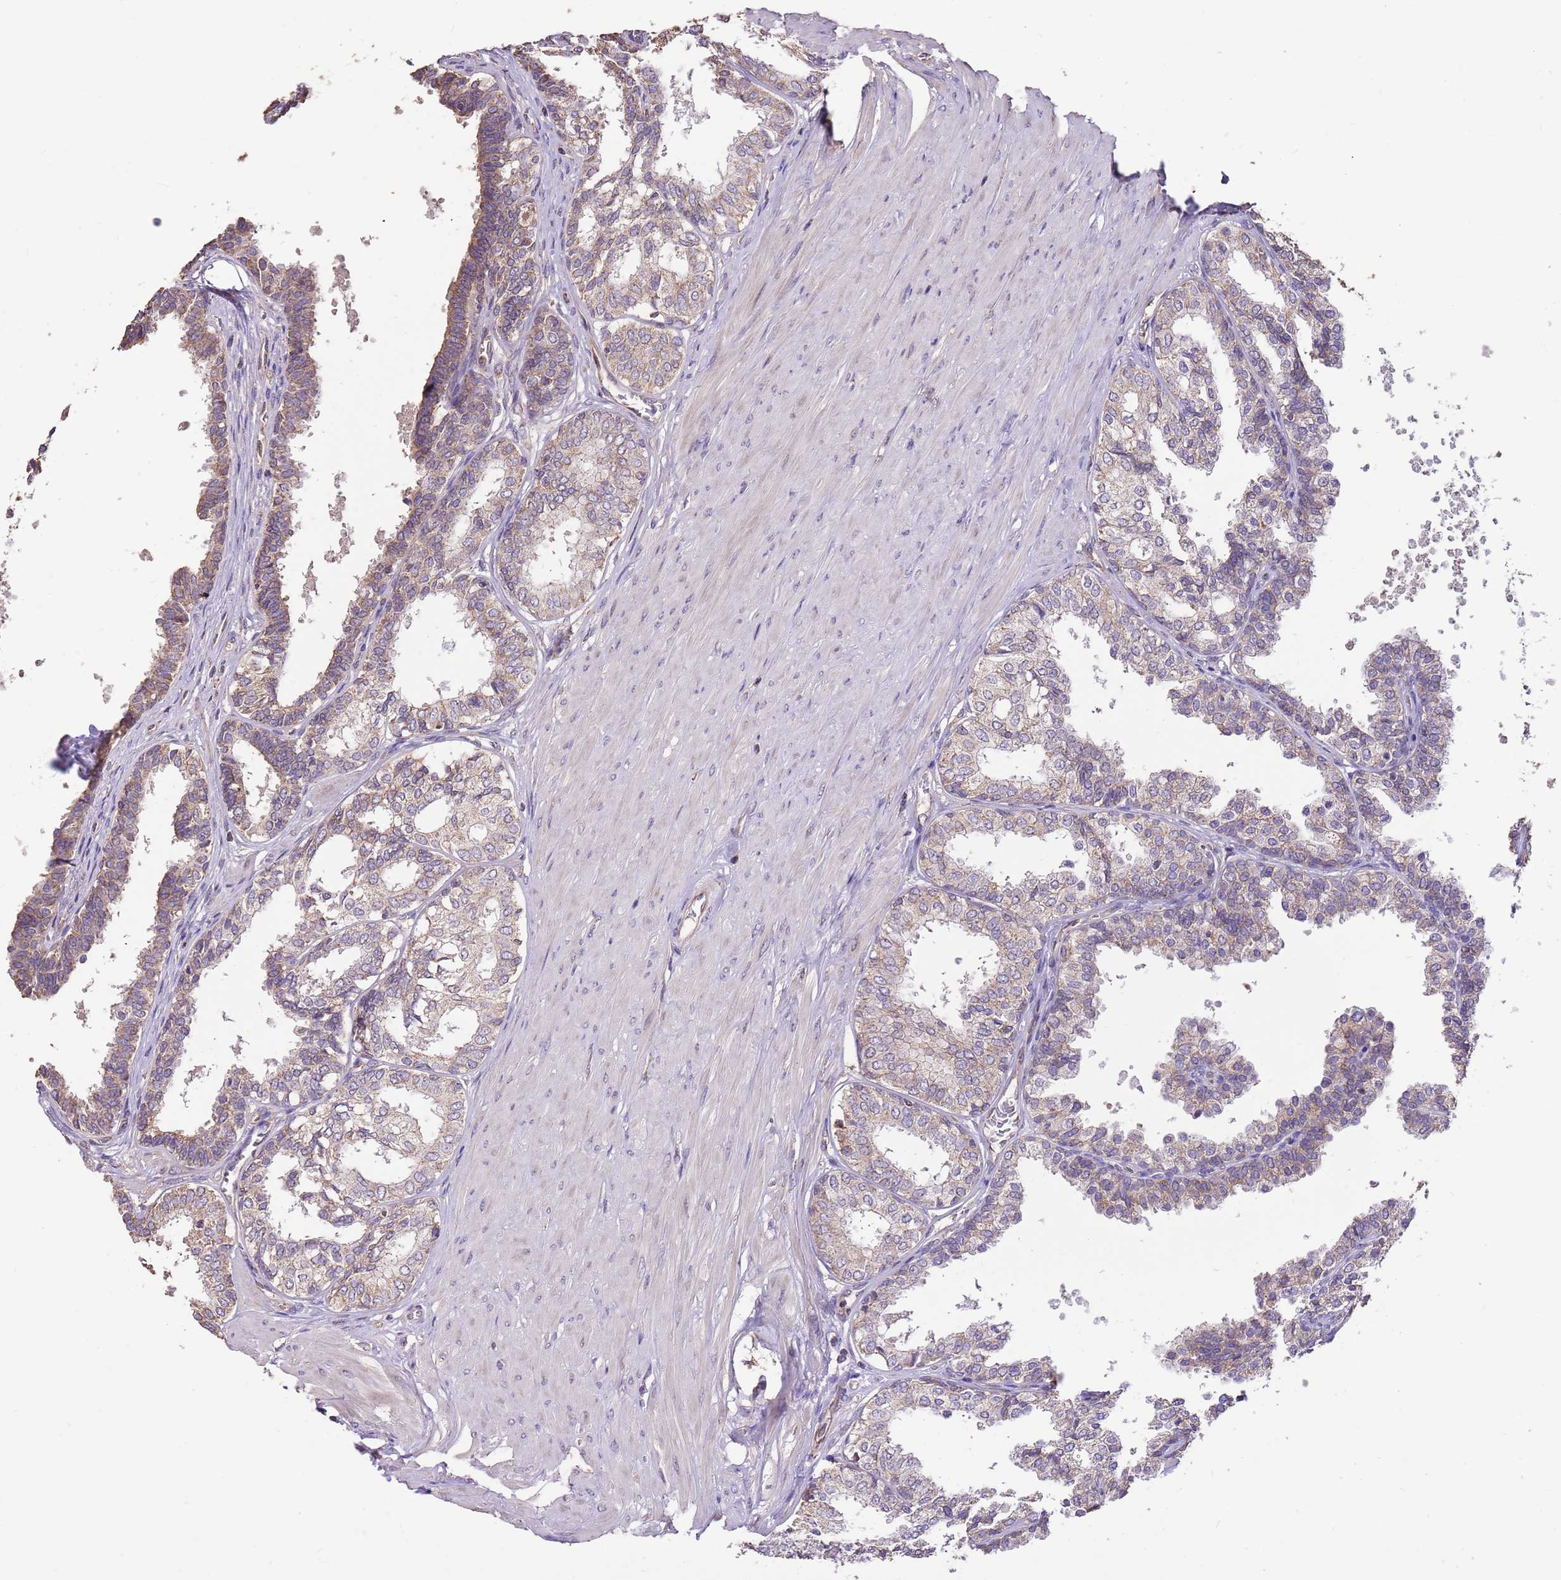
{"staining": {"intensity": "moderate", "quantity": "25%-75%", "location": "cytoplasmic/membranous"}, "tissue": "prostate", "cell_type": "Glandular cells", "image_type": "normal", "snomed": [{"axis": "morphology", "description": "Normal tissue, NOS"}, {"axis": "topography", "description": "Prostate"}], "caption": "Immunohistochemistry (IHC) (DAB) staining of unremarkable human prostate displays moderate cytoplasmic/membranous protein staining in approximately 25%-75% of glandular cells. (DAB (3,3'-diaminobenzidine) IHC, brown staining for protein, blue staining for nuclei).", "gene": "DOCK9", "patient": {"sex": "male", "age": 48}}